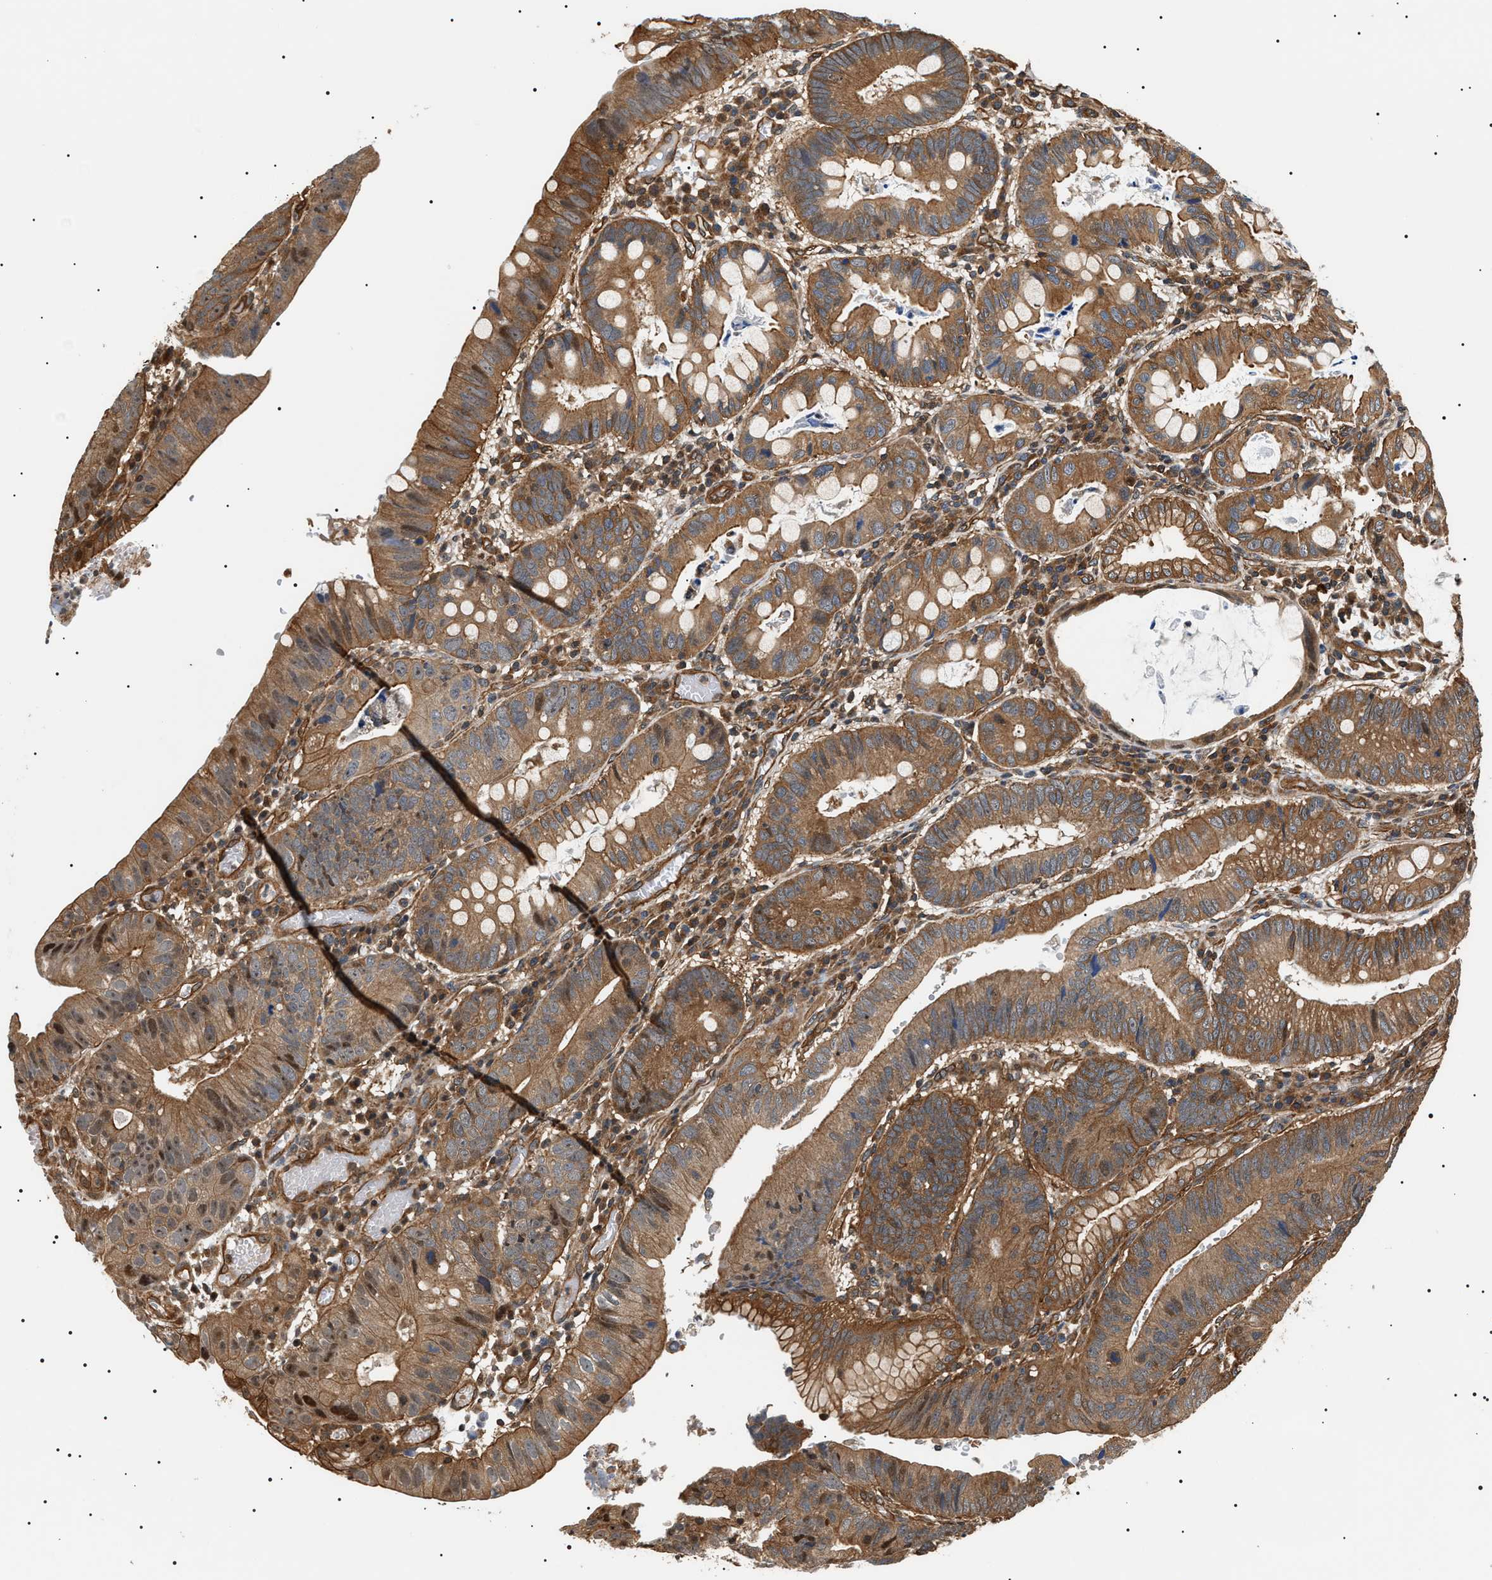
{"staining": {"intensity": "moderate", "quantity": ">75%", "location": "cytoplasmic/membranous"}, "tissue": "stomach cancer", "cell_type": "Tumor cells", "image_type": "cancer", "snomed": [{"axis": "morphology", "description": "Adenocarcinoma, NOS"}, {"axis": "topography", "description": "Stomach"}], "caption": "An image of stomach cancer stained for a protein displays moderate cytoplasmic/membranous brown staining in tumor cells. The protein of interest is stained brown, and the nuclei are stained in blue (DAB IHC with brightfield microscopy, high magnification).", "gene": "SH3GLB2", "patient": {"sex": "male", "age": 59}}